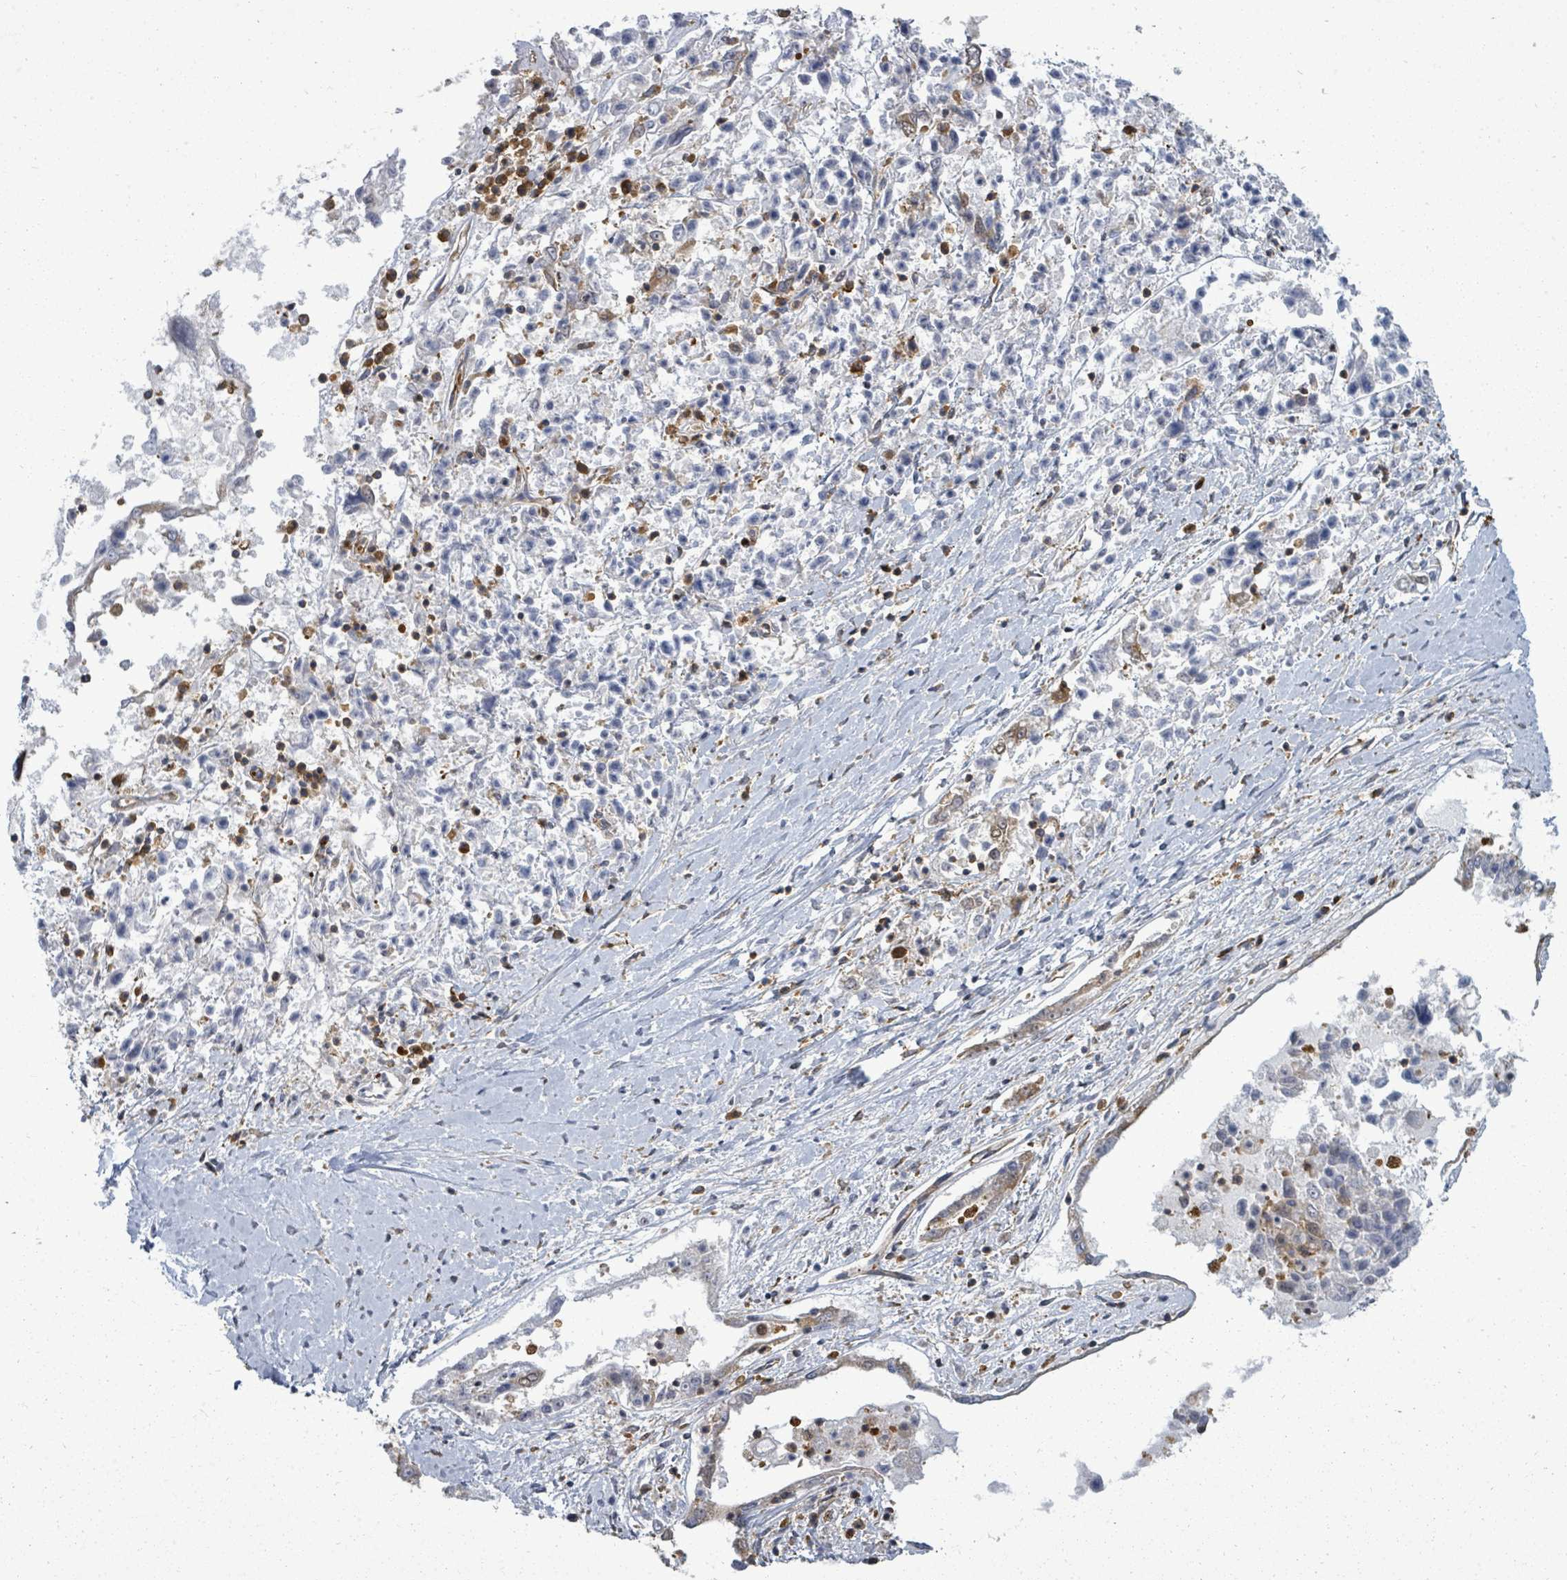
{"staining": {"intensity": "negative", "quantity": "none", "location": "none"}, "tissue": "ovarian cancer", "cell_type": "Tumor cells", "image_type": "cancer", "snomed": [{"axis": "morphology", "description": "Carcinoma, endometroid"}, {"axis": "topography", "description": "Ovary"}], "caption": "A histopathology image of human endometroid carcinoma (ovarian) is negative for staining in tumor cells.", "gene": "EIF3C", "patient": {"sex": "female", "age": 62}}